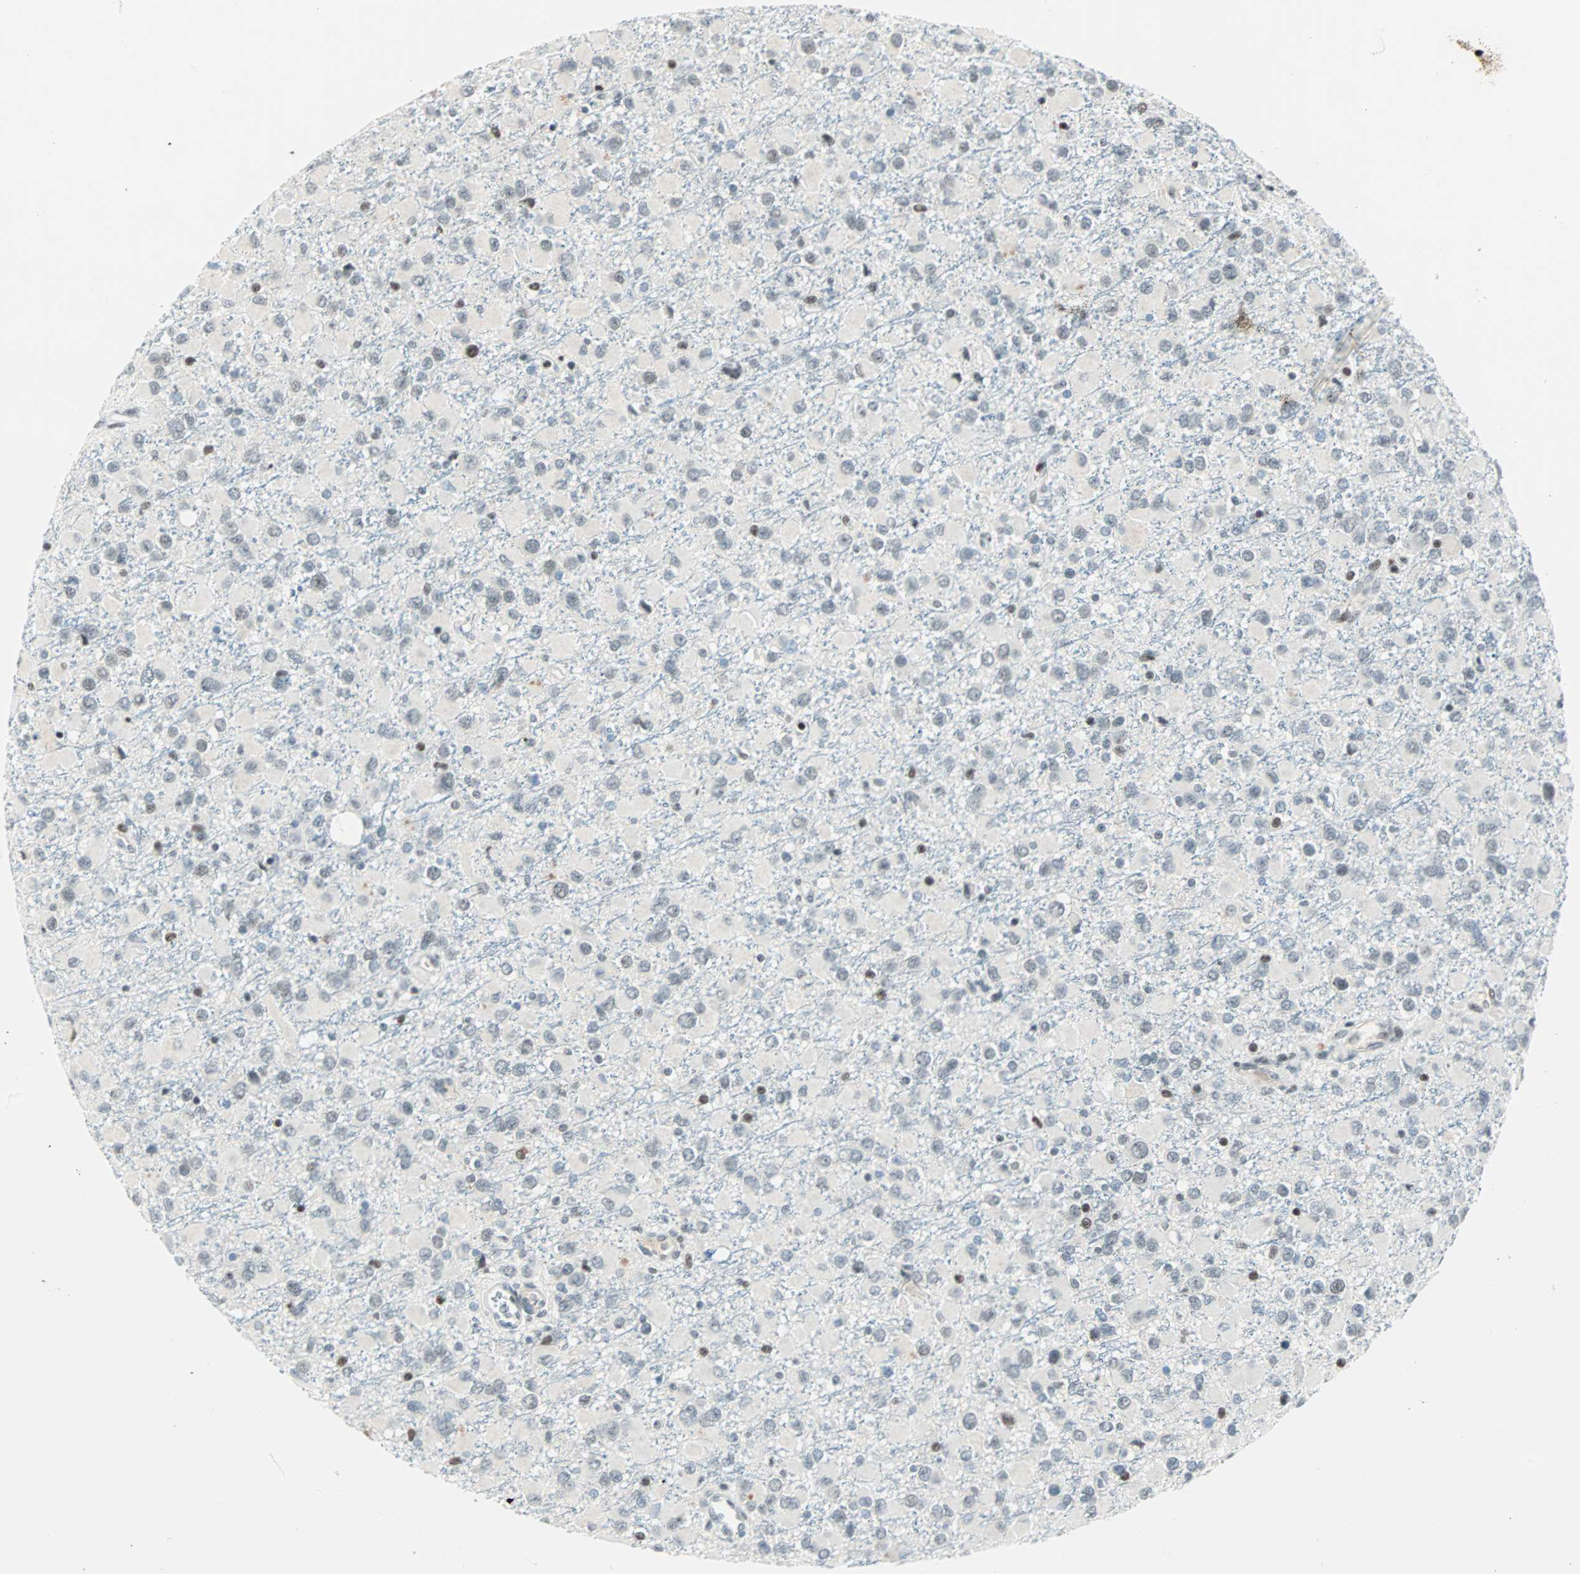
{"staining": {"intensity": "weak", "quantity": "<25%", "location": "nuclear"}, "tissue": "glioma", "cell_type": "Tumor cells", "image_type": "cancer", "snomed": [{"axis": "morphology", "description": "Glioma, malignant, Low grade"}, {"axis": "topography", "description": "Brain"}], "caption": "This is a image of immunohistochemistry (IHC) staining of glioma, which shows no staining in tumor cells.", "gene": "SIN3A", "patient": {"sex": "male", "age": 42}}